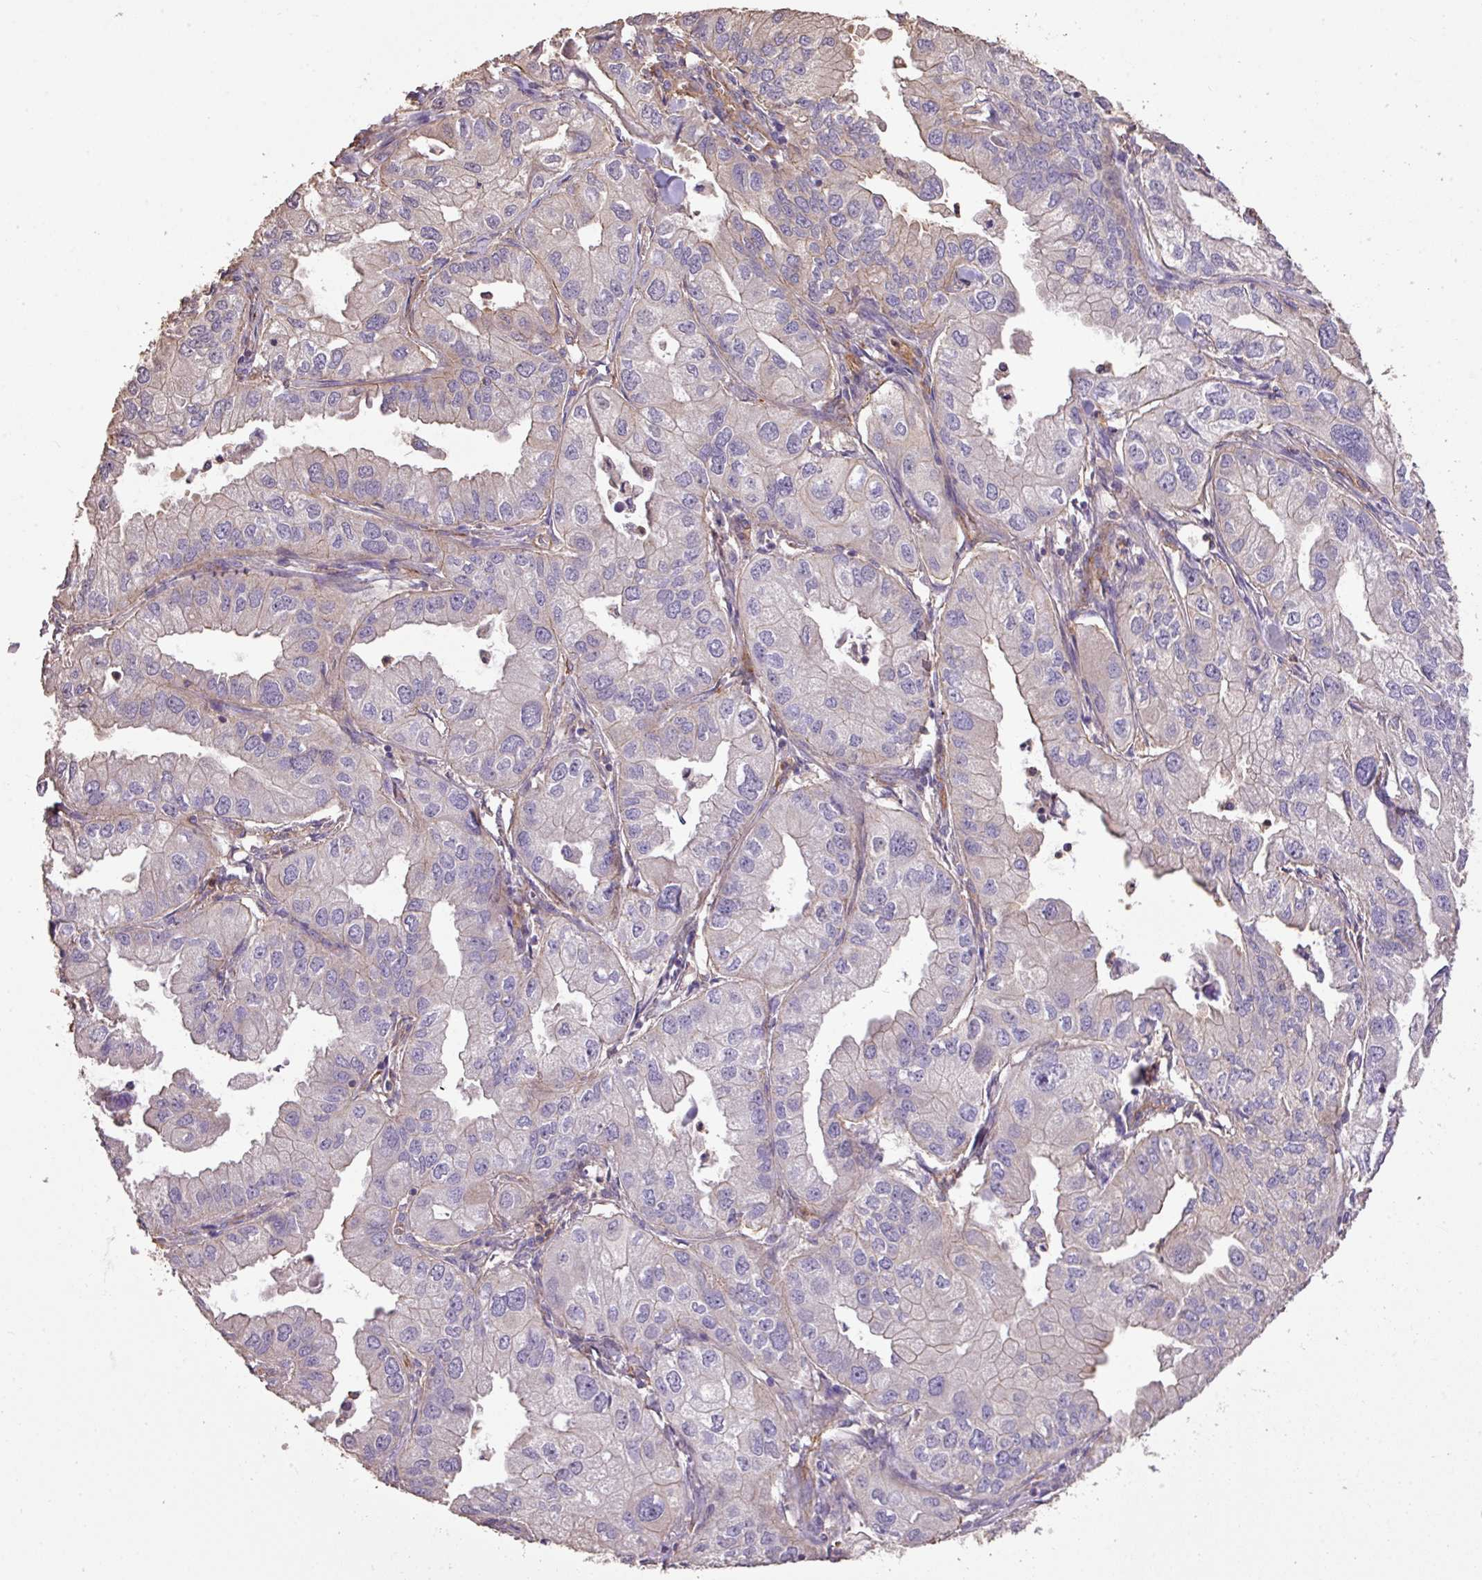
{"staining": {"intensity": "weak", "quantity": "<25%", "location": "cytoplasmic/membranous"}, "tissue": "lung cancer", "cell_type": "Tumor cells", "image_type": "cancer", "snomed": [{"axis": "morphology", "description": "Adenocarcinoma, NOS"}, {"axis": "topography", "description": "Lung"}], "caption": "Histopathology image shows no protein expression in tumor cells of lung cancer tissue. The staining is performed using DAB brown chromogen with nuclei counter-stained in using hematoxylin.", "gene": "CALML4", "patient": {"sex": "male", "age": 48}}